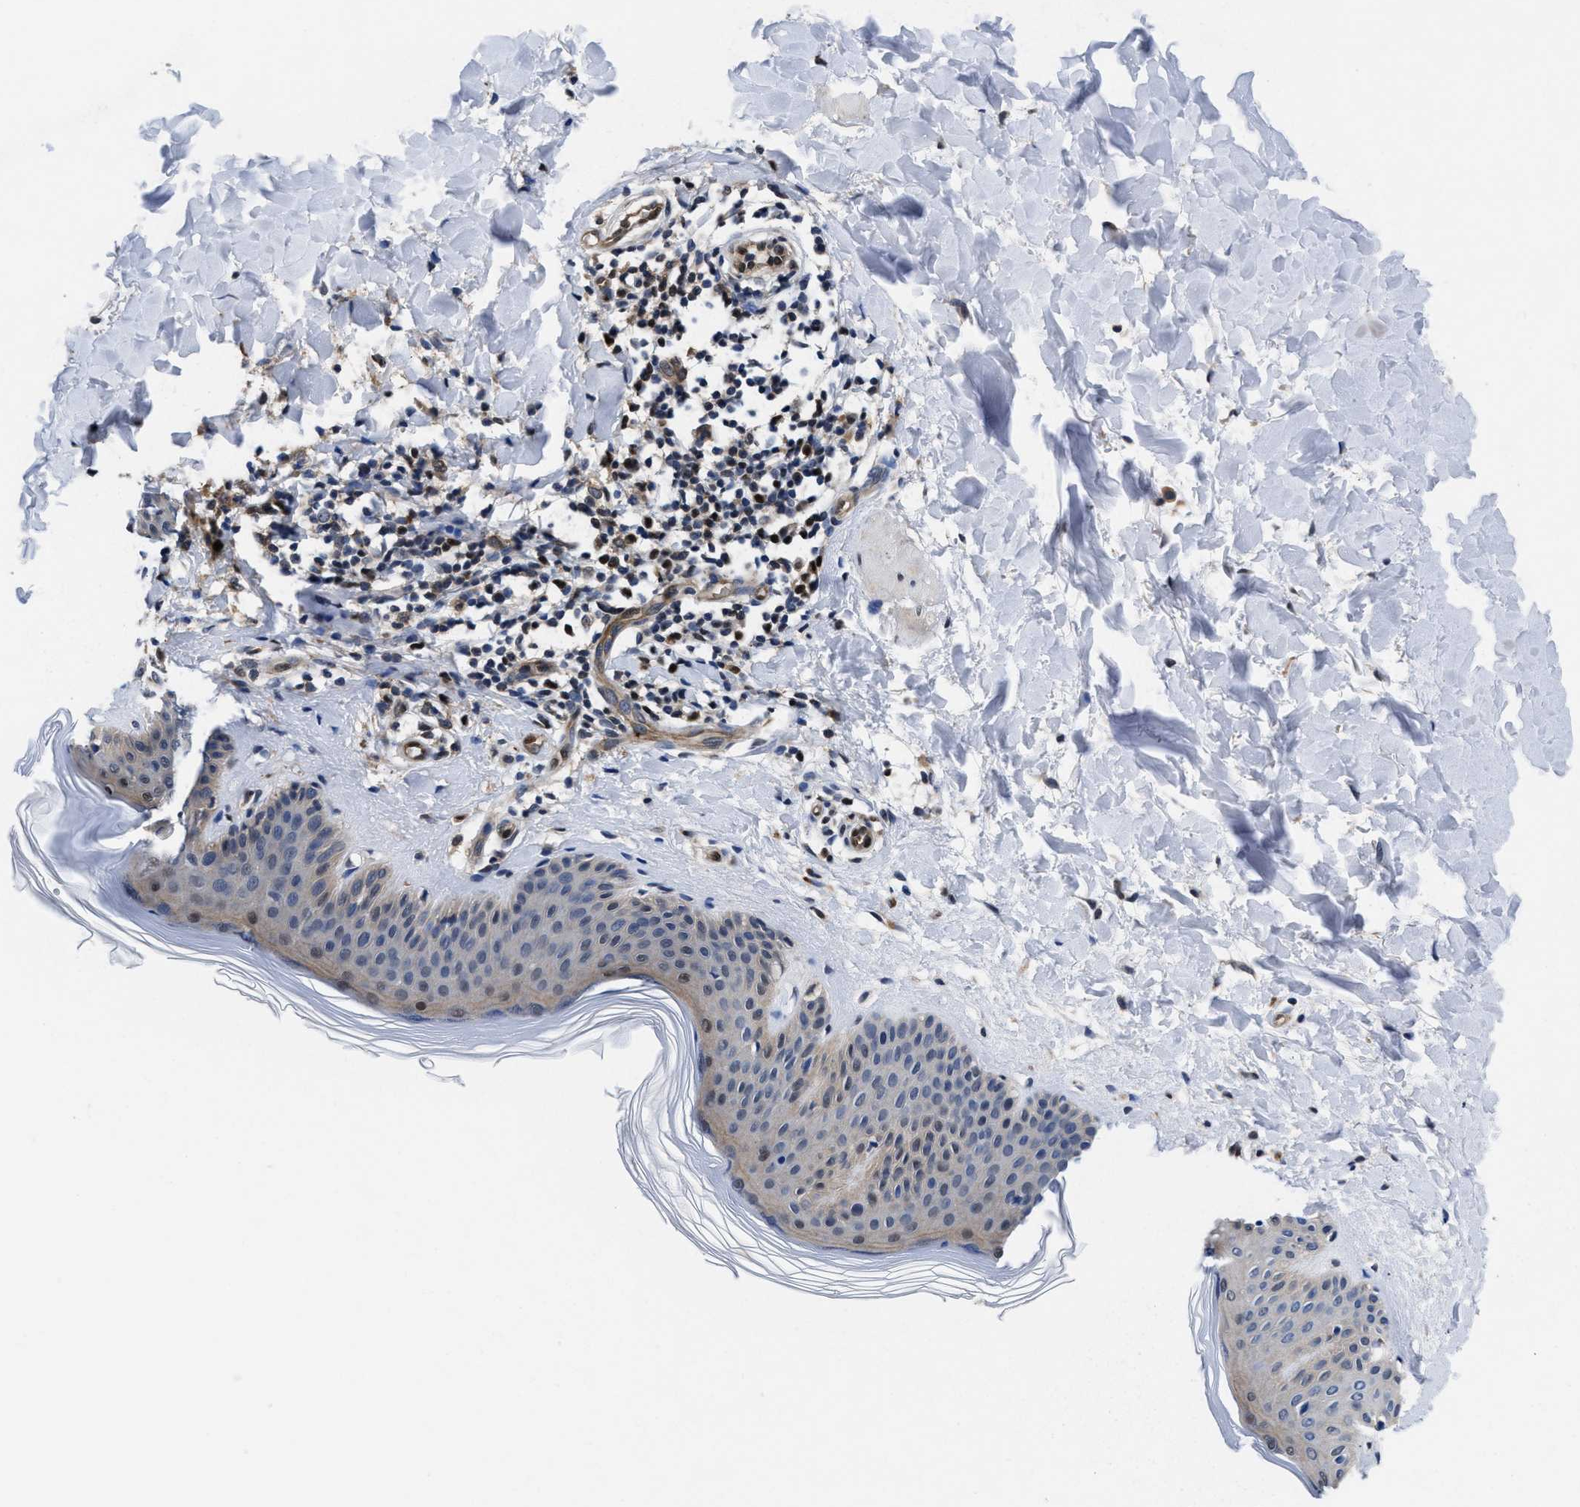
{"staining": {"intensity": "weak", "quantity": ">75%", "location": "cytoplasmic/membranous"}, "tissue": "skin", "cell_type": "Fibroblasts", "image_type": "normal", "snomed": [{"axis": "morphology", "description": "Normal tissue, NOS"}, {"axis": "morphology", "description": "Malignant melanoma, Metastatic site"}, {"axis": "topography", "description": "Skin"}], "caption": "Immunohistochemistry (IHC) staining of unremarkable skin, which exhibits low levels of weak cytoplasmic/membranous expression in about >75% of fibroblasts indicating weak cytoplasmic/membranous protein staining. The staining was performed using DAB (brown) for protein detection and nuclei were counterstained in hematoxylin (blue).", "gene": "ACLY", "patient": {"sex": "male", "age": 41}}